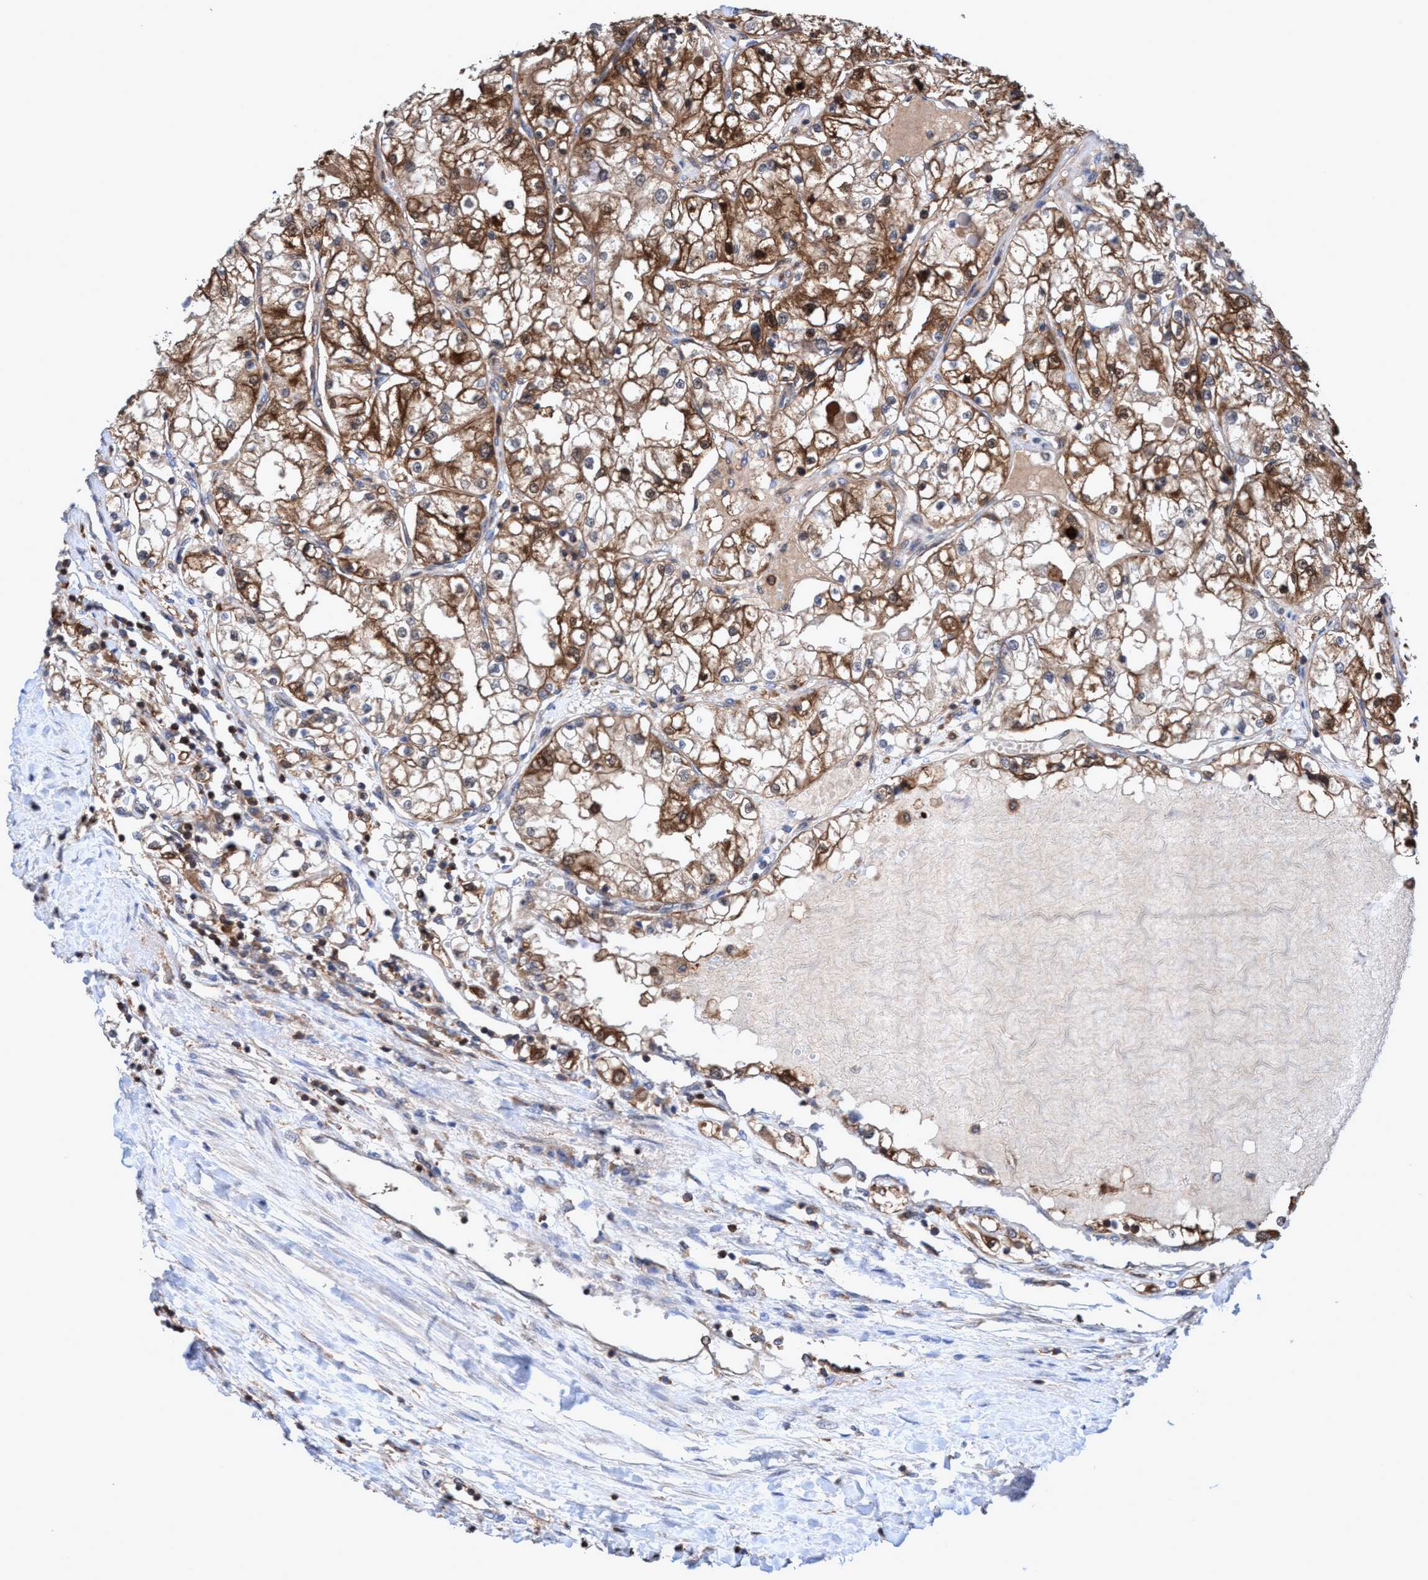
{"staining": {"intensity": "moderate", "quantity": ">75%", "location": "cytoplasmic/membranous"}, "tissue": "renal cancer", "cell_type": "Tumor cells", "image_type": "cancer", "snomed": [{"axis": "morphology", "description": "Adenocarcinoma, NOS"}, {"axis": "topography", "description": "Kidney"}], "caption": "Protein expression analysis of human adenocarcinoma (renal) reveals moderate cytoplasmic/membranous staining in about >75% of tumor cells.", "gene": "GLOD4", "patient": {"sex": "male", "age": 68}}